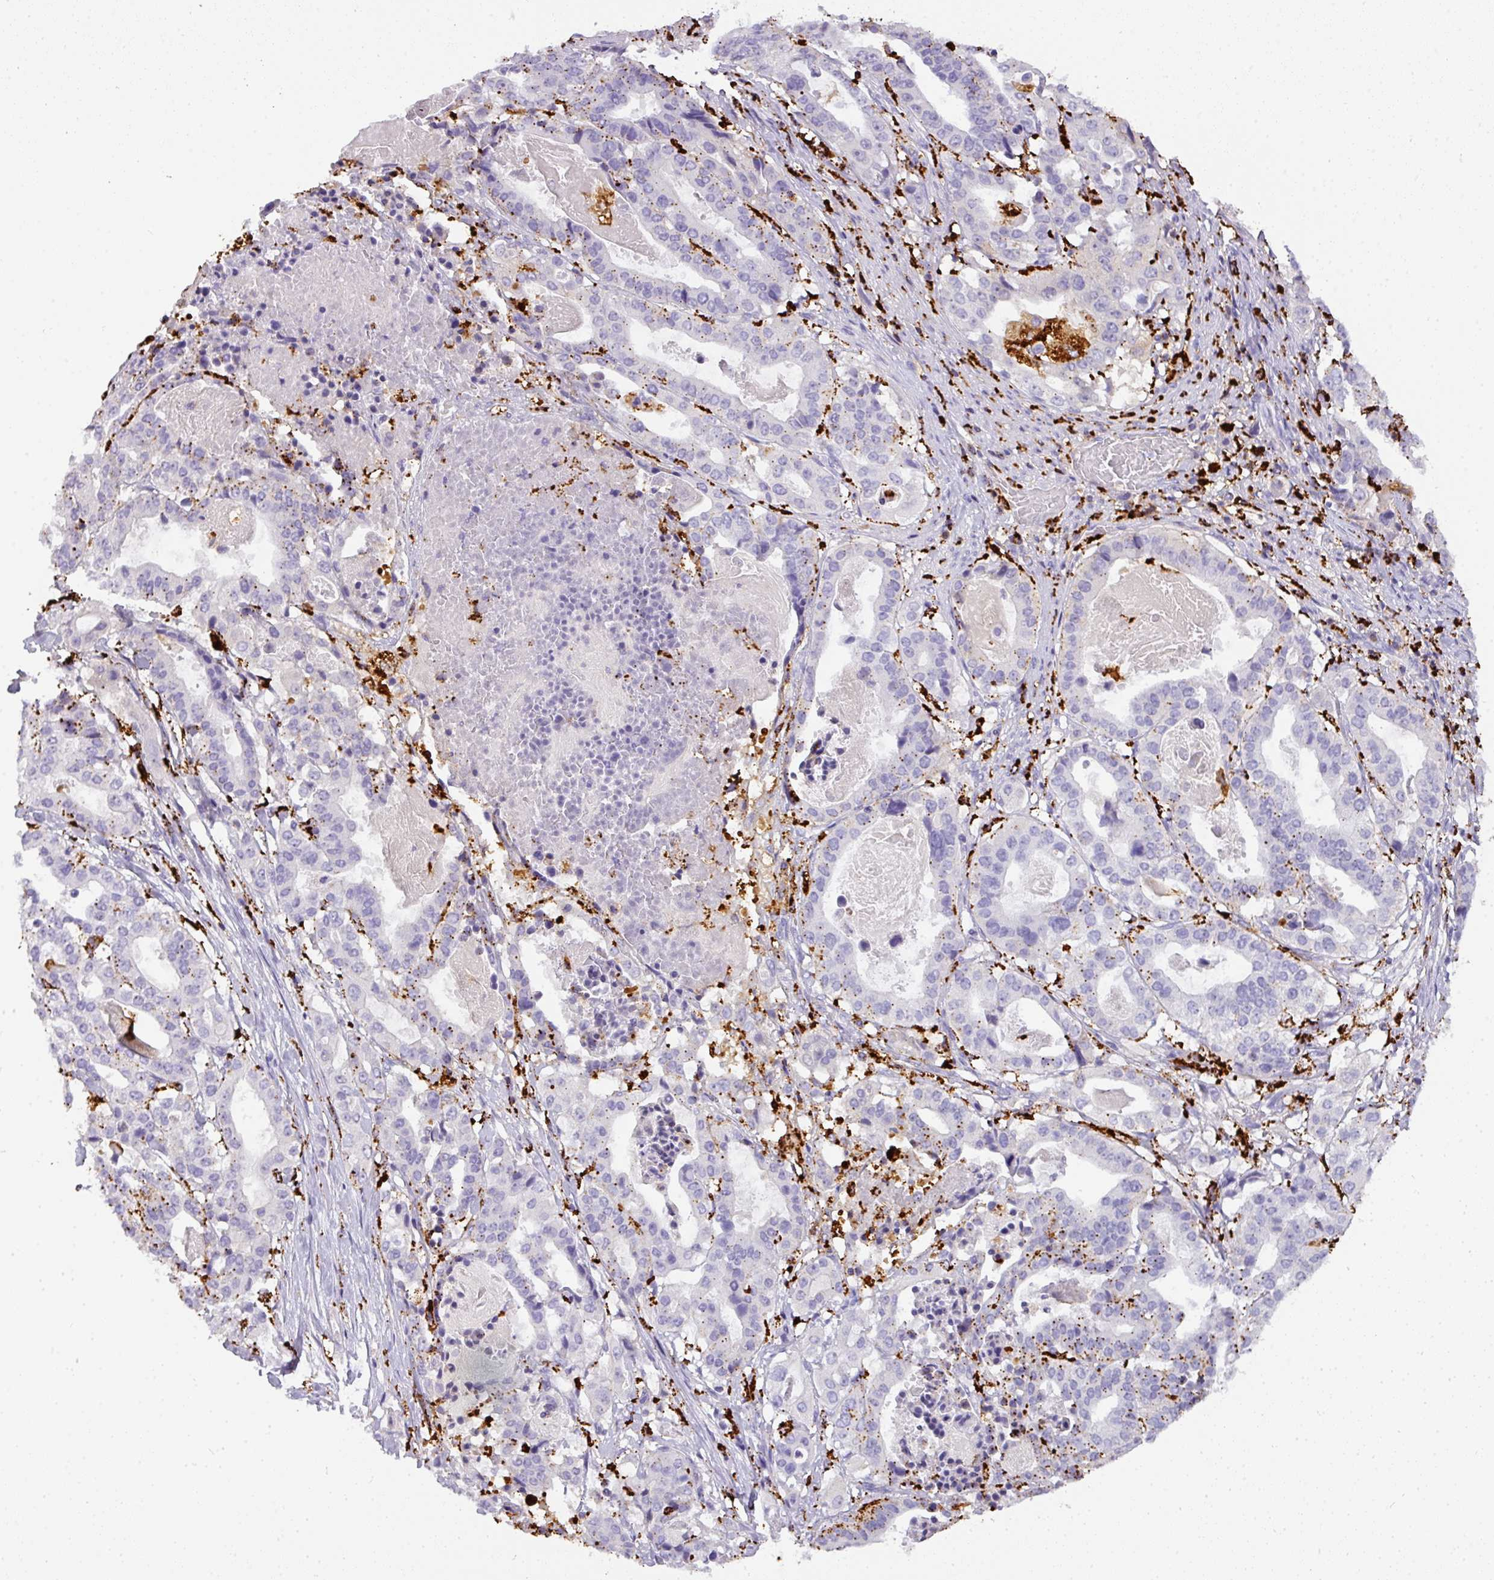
{"staining": {"intensity": "weak", "quantity": "<25%", "location": "cytoplasmic/membranous"}, "tissue": "stomach cancer", "cell_type": "Tumor cells", "image_type": "cancer", "snomed": [{"axis": "morphology", "description": "Adenocarcinoma, NOS"}, {"axis": "topography", "description": "Stomach"}], "caption": "A photomicrograph of adenocarcinoma (stomach) stained for a protein displays no brown staining in tumor cells. Brightfield microscopy of immunohistochemistry (IHC) stained with DAB (3,3'-diaminobenzidine) (brown) and hematoxylin (blue), captured at high magnification.", "gene": "MMACHC", "patient": {"sex": "male", "age": 48}}